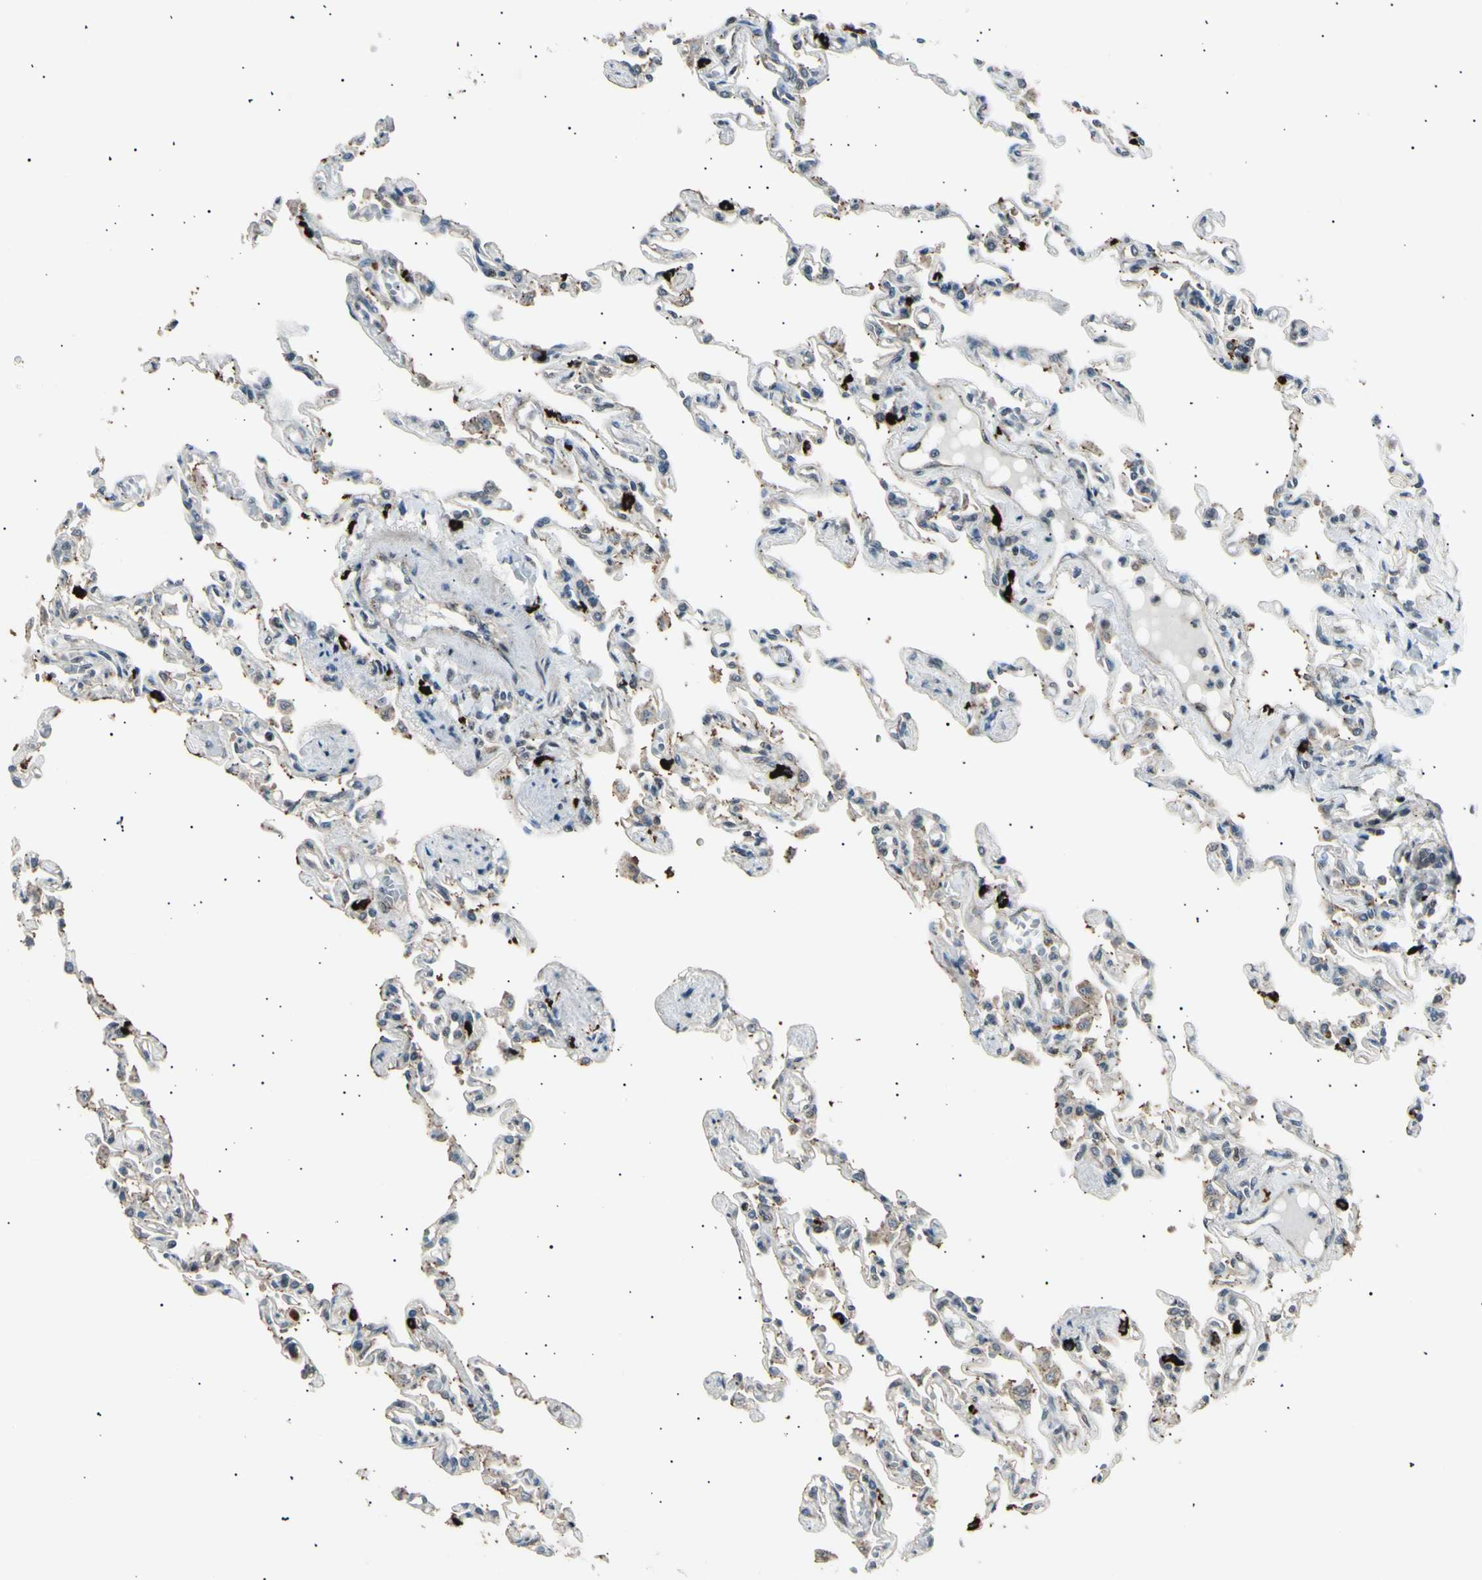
{"staining": {"intensity": "weak", "quantity": "25%-75%", "location": "cytoplasmic/membranous"}, "tissue": "lung", "cell_type": "Alveolar cells", "image_type": "normal", "snomed": [{"axis": "morphology", "description": "Normal tissue, NOS"}, {"axis": "topography", "description": "Lung"}], "caption": "This is an image of IHC staining of unremarkable lung, which shows weak positivity in the cytoplasmic/membranous of alveolar cells.", "gene": "NUAK2", "patient": {"sex": "male", "age": 21}}